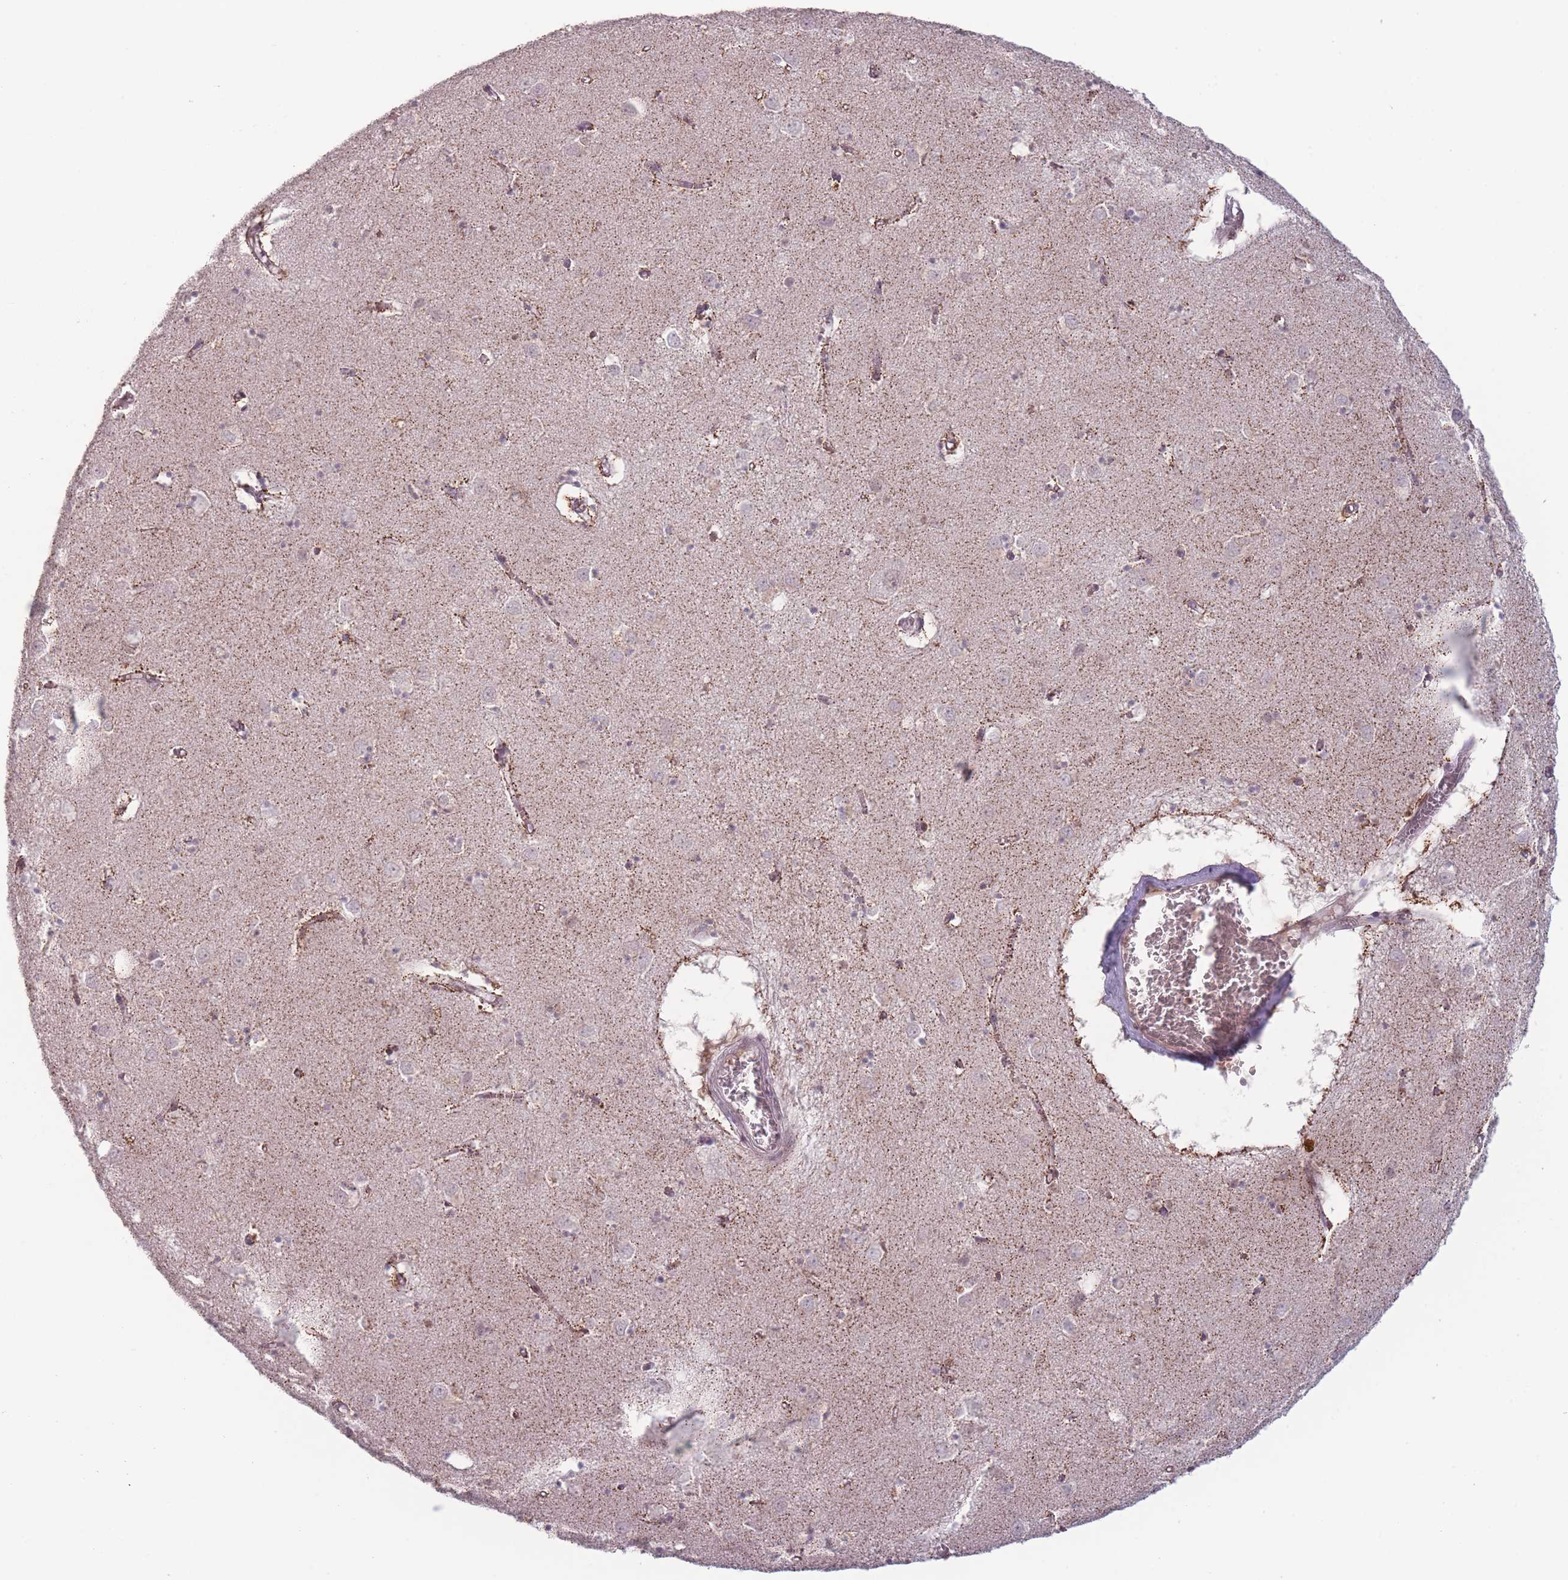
{"staining": {"intensity": "weak", "quantity": "<25%", "location": "cytoplasmic/membranous"}, "tissue": "caudate", "cell_type": "Glial cells", "image_type": "normal", "snomed": [{"axis": "morphology", "description": "Normal tissue, NOS"}, {"axis": "topography", "description": "Lateral ventricle wall"}], "caption": "Immunohistochemistry image of normal caudate: human caudate stained with DAB displays no significant protein staining in glial cells. (DAB IHC visualized using brightfield microscopy, high magnification).", "gene": "OR10C1", "patient": {"sex": "male", "age": 70}}